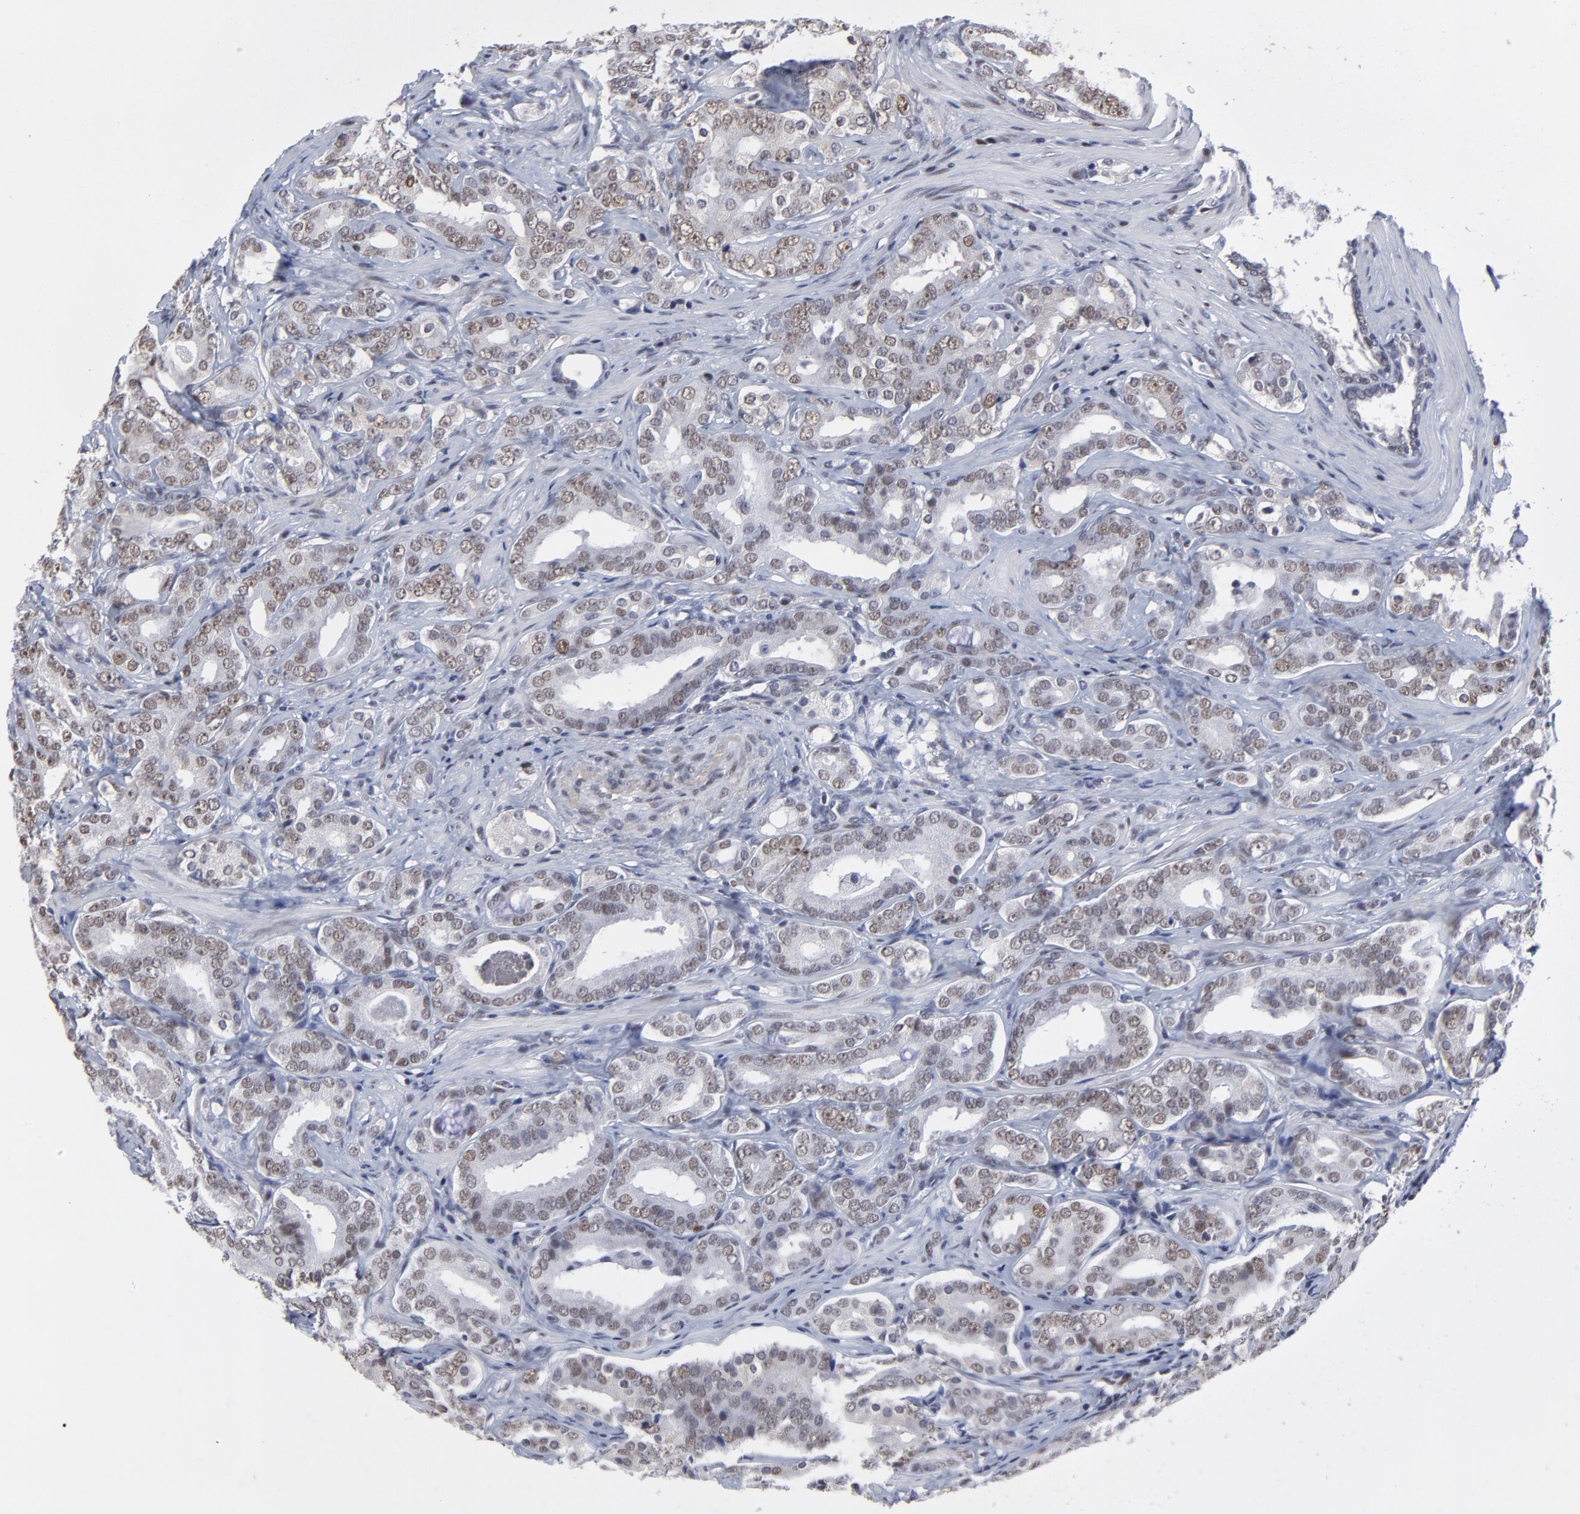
{"staining": {"intensity": "weak", "quantity": "25%-75%", "location": "nuclear"}, "tissue": "prostate cancer", "cell_type": "Tumor cells", "image_type": "cancer", "snomed": [{"axis": "morphology", "description": "Adenocarcinoma, Low grade"}, {"axis": "topography", "description": "Prostate"}], "caption": "About 25%-75% of tumor cells in prostate cancer display weak nuclear protein staining as visualized by brown immunohistochemical staining.", "gene": "OGFOD1", "patient": {"sex": "male", "age": 59}}